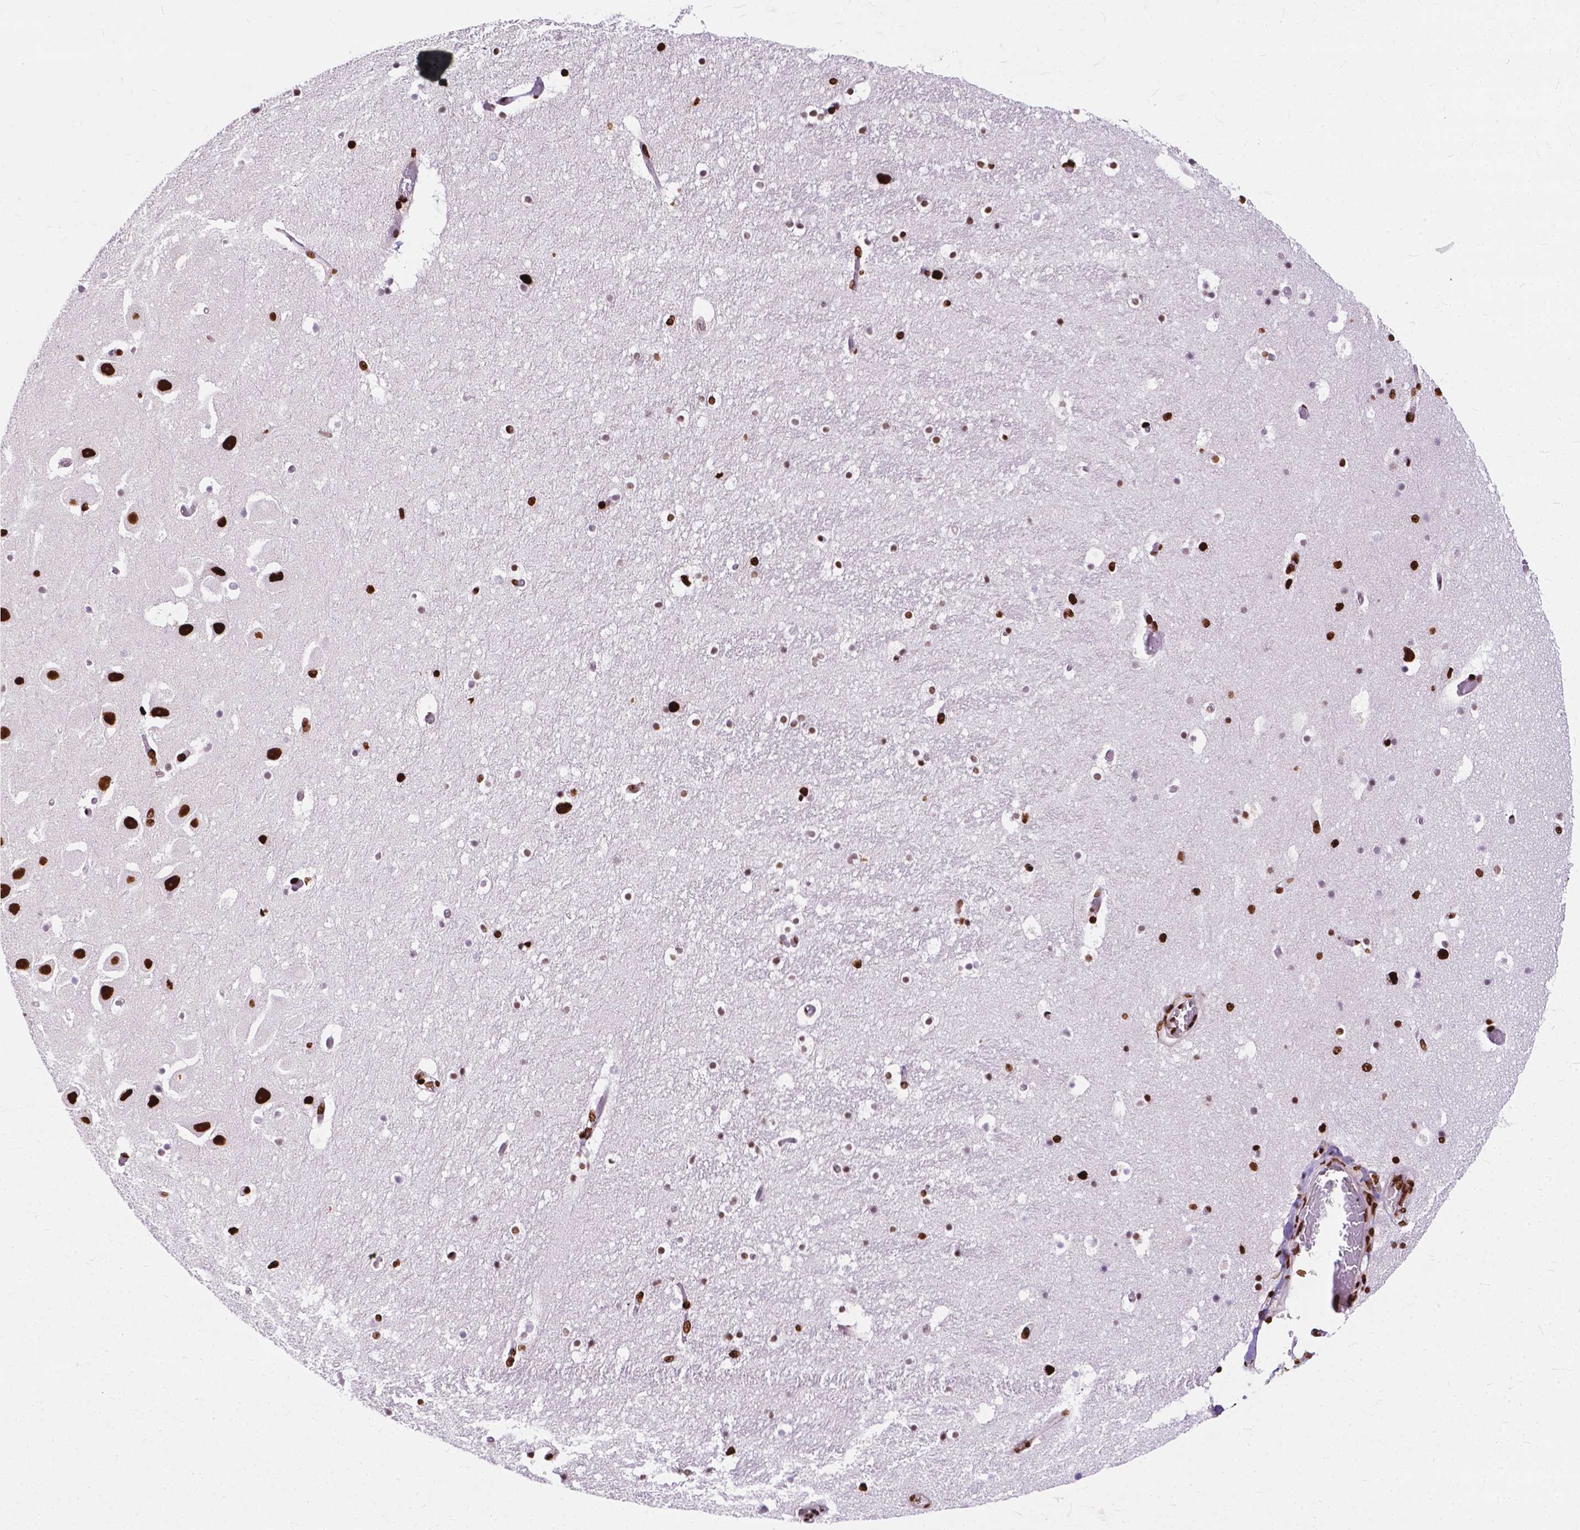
{"staining": {"intensity": "strong", "quantity": ">75%", "location": "nuclear"}, "tissue": "hippocampus", "cell_type": "Glial cells", "image_type": "normal", "snomed": [{"axis": "morphology", "description": "Normal tissue, NOS"}, {"axis": "topography", "description": "Hippocampus"}], "caption": "Immunohistochemical staining of normal hippocampus exhibits high levels of strong nuclear positivity in approximately >75% of glial cells.", "gene": "SMIM5", "patient": {"sex": "male", "age": 26}}